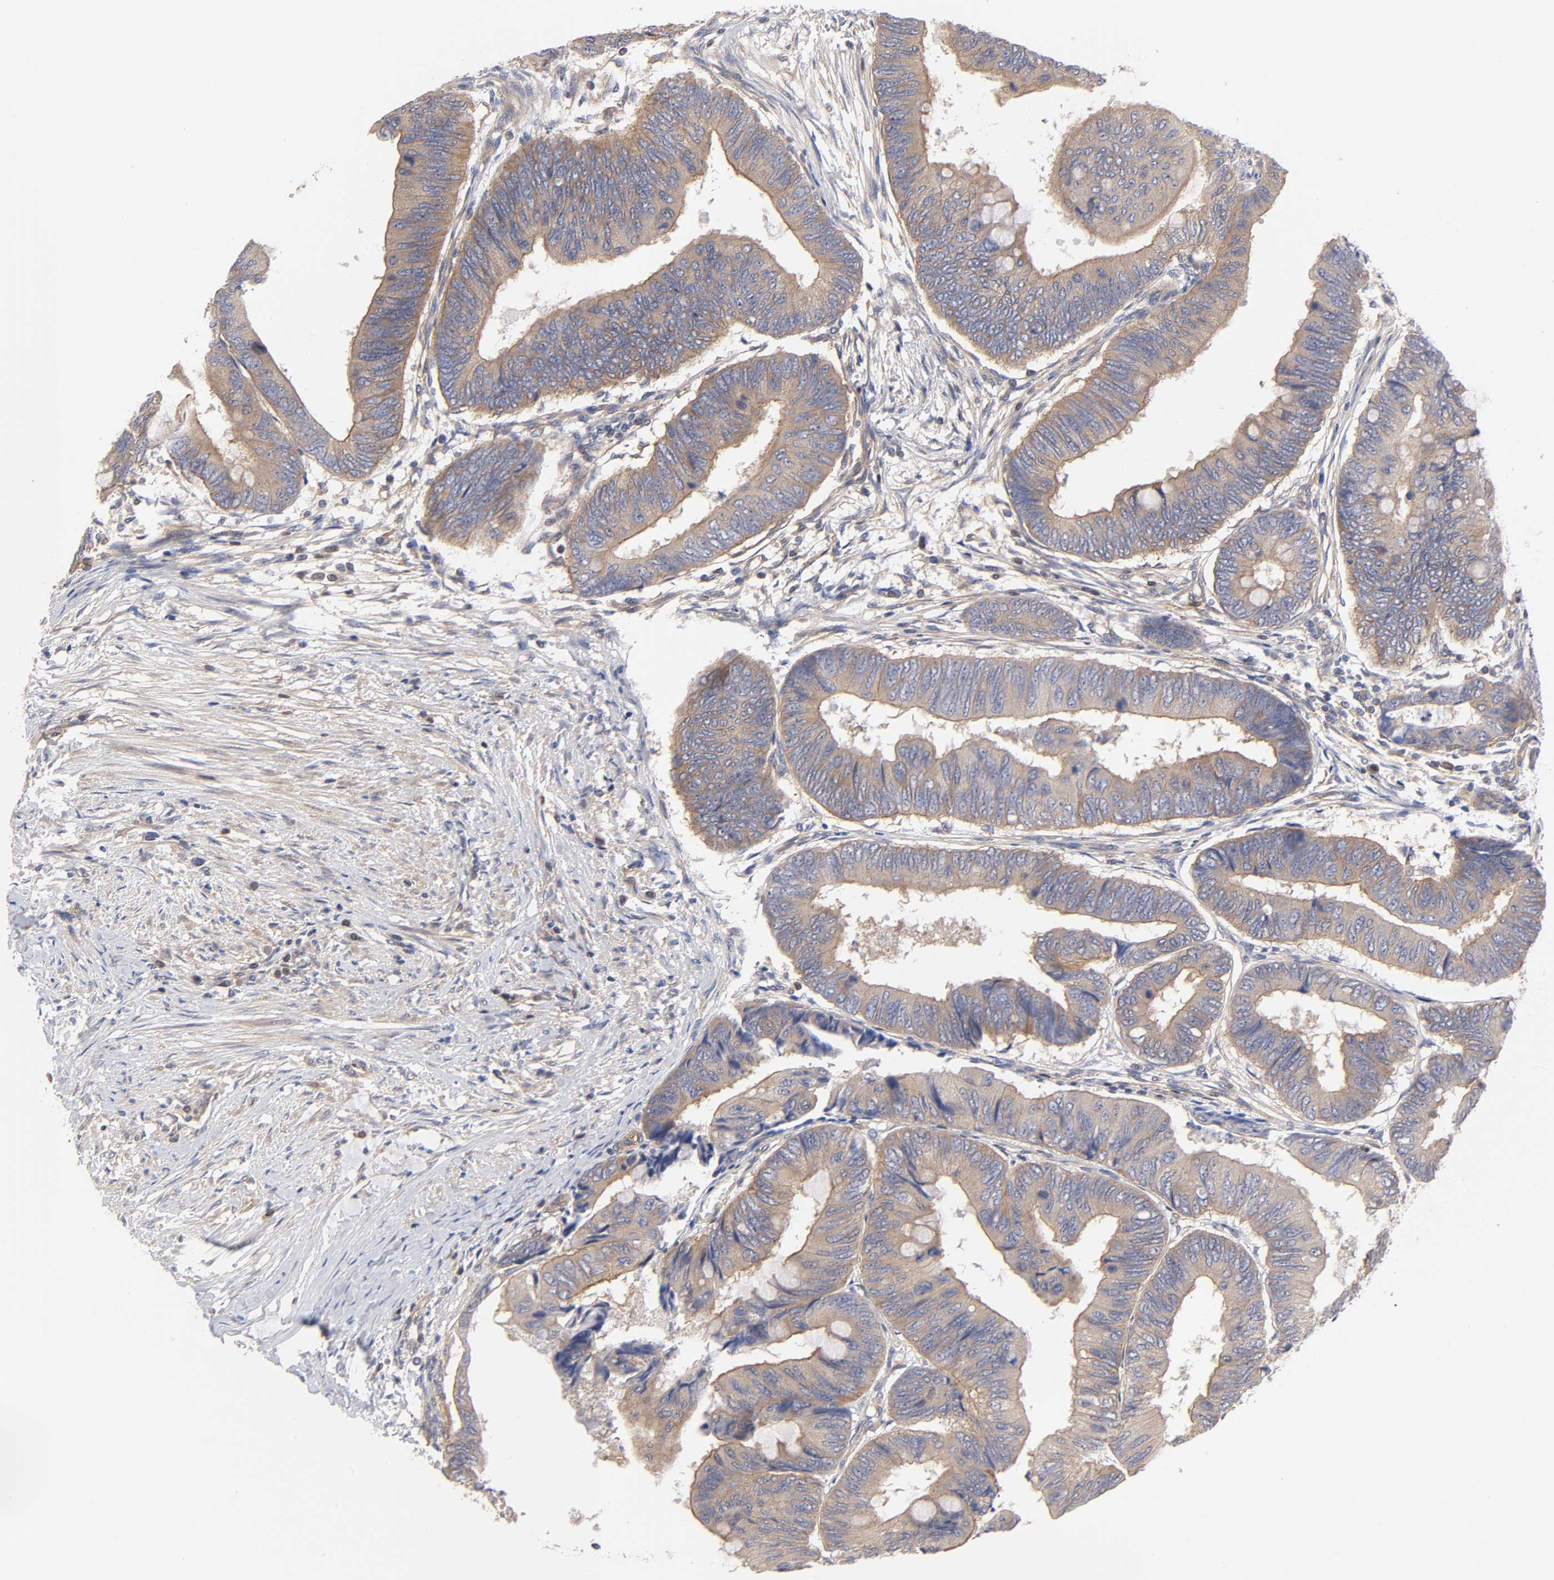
{"staining": {"intensity": "weak", "quantity": ">75%", "location": "cytoplasmic/membranous"}, "tissue": "colorectal cancer", "cell_type": "Tumor cells", "image_type": "cancer", "snomed": [{"axis": "morphology", "description": "Normal tissue, NOS"}, {"axis": "morphology", "description": "Adenocarcinoma, NOS"}, {"axis": "topography", "description": "Rectum"}, {"axis": "topography", "description": "Peripheral nerve tissue"}], "caption": "This image exhibits IHC staining of human adenocarcinoma (colorectal), with low weak cytoplasmic/membranous expression in about >75% of tumor cells.", "gene": "STRN3", "patient": {"sex": "male", "age": 92}}